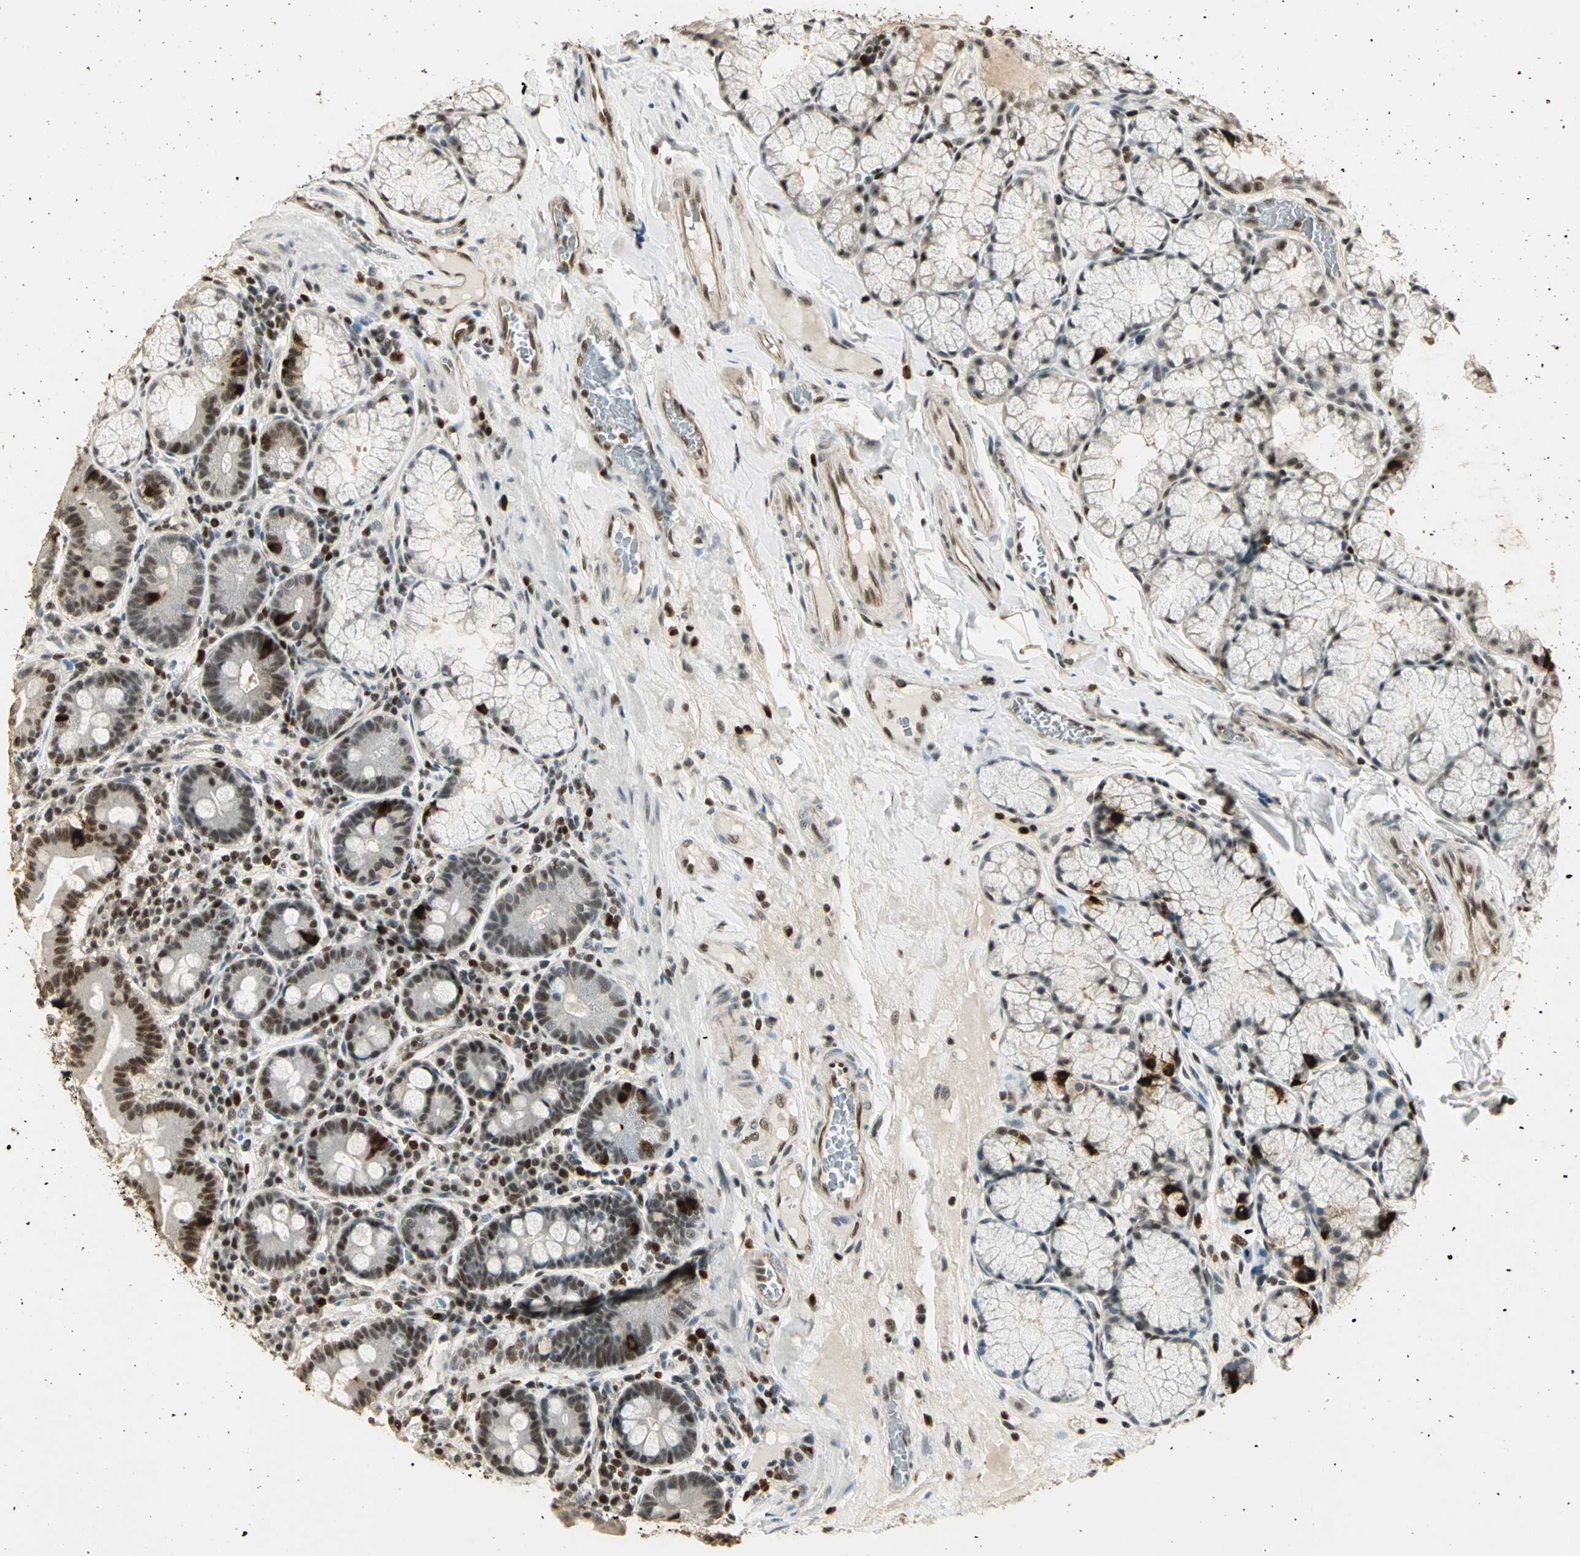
{"staining": {"intensity": "strong", "quantity": ">75%", "location": "nuclear"}, "tissue": "duodenum", "cell_type": "Glandular cells", "image_type": "normal", "snomed": [{"axis": "morphology", "description": "Normal tissue, NOS"}, {"axis": "topography", "description": "Duodenum"}], "caption": "The micrograph displays staining of normal duodenum, revealing strong nuclear protein positivity (brown color) within glandular cells.", "gene": "ELF1", "patient": {"sex": "male", "age": 50}}